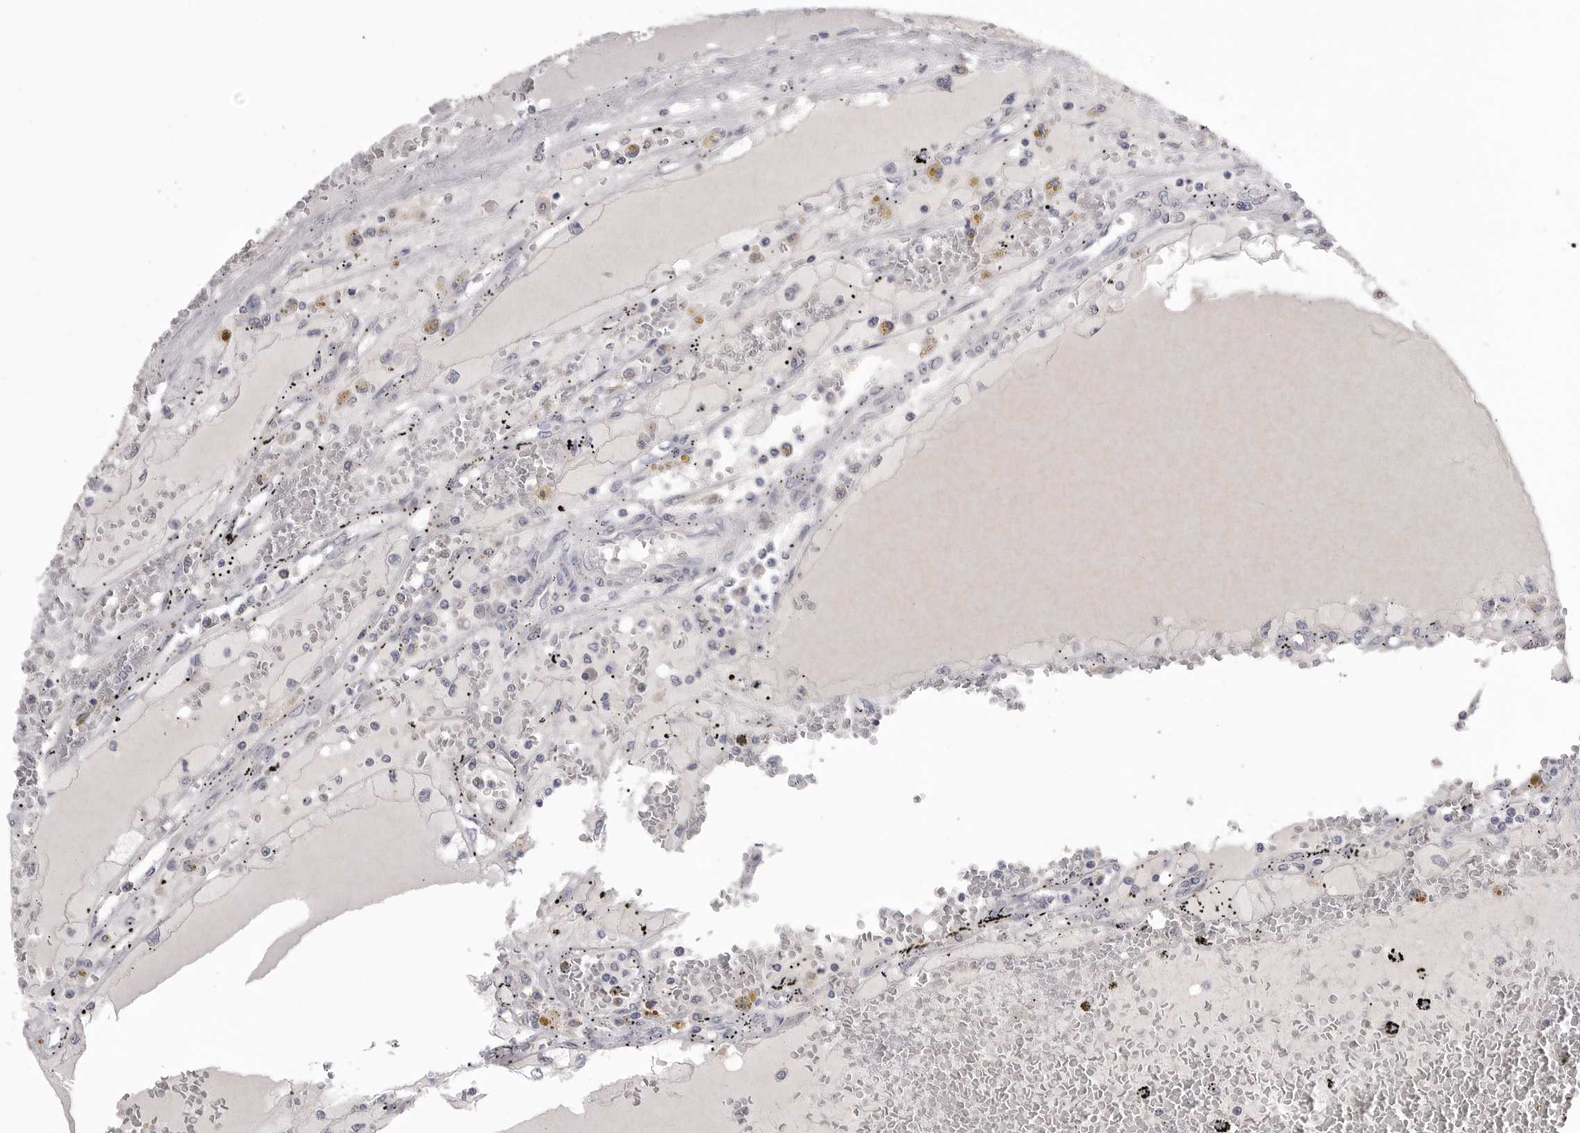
{"staining": {"intensity": "negative", "quantity": "none", "location": "none"}, "tissue": "renal cancer", "cell_type": "Tumor cells", "image_type": "cancer", "snomed": [{"axis": "morphology", "description": "Adenocarcinoma, NOS"}, {"axis": "topography", "description": "Kidney"}], "caption": "Renal cancer (adenocarcinoma) was stained to show a protein in brown. There is no significant staining in tumor cells.", "gene": "SERPING1", "patient": {"sex": "male", "age": 56}}